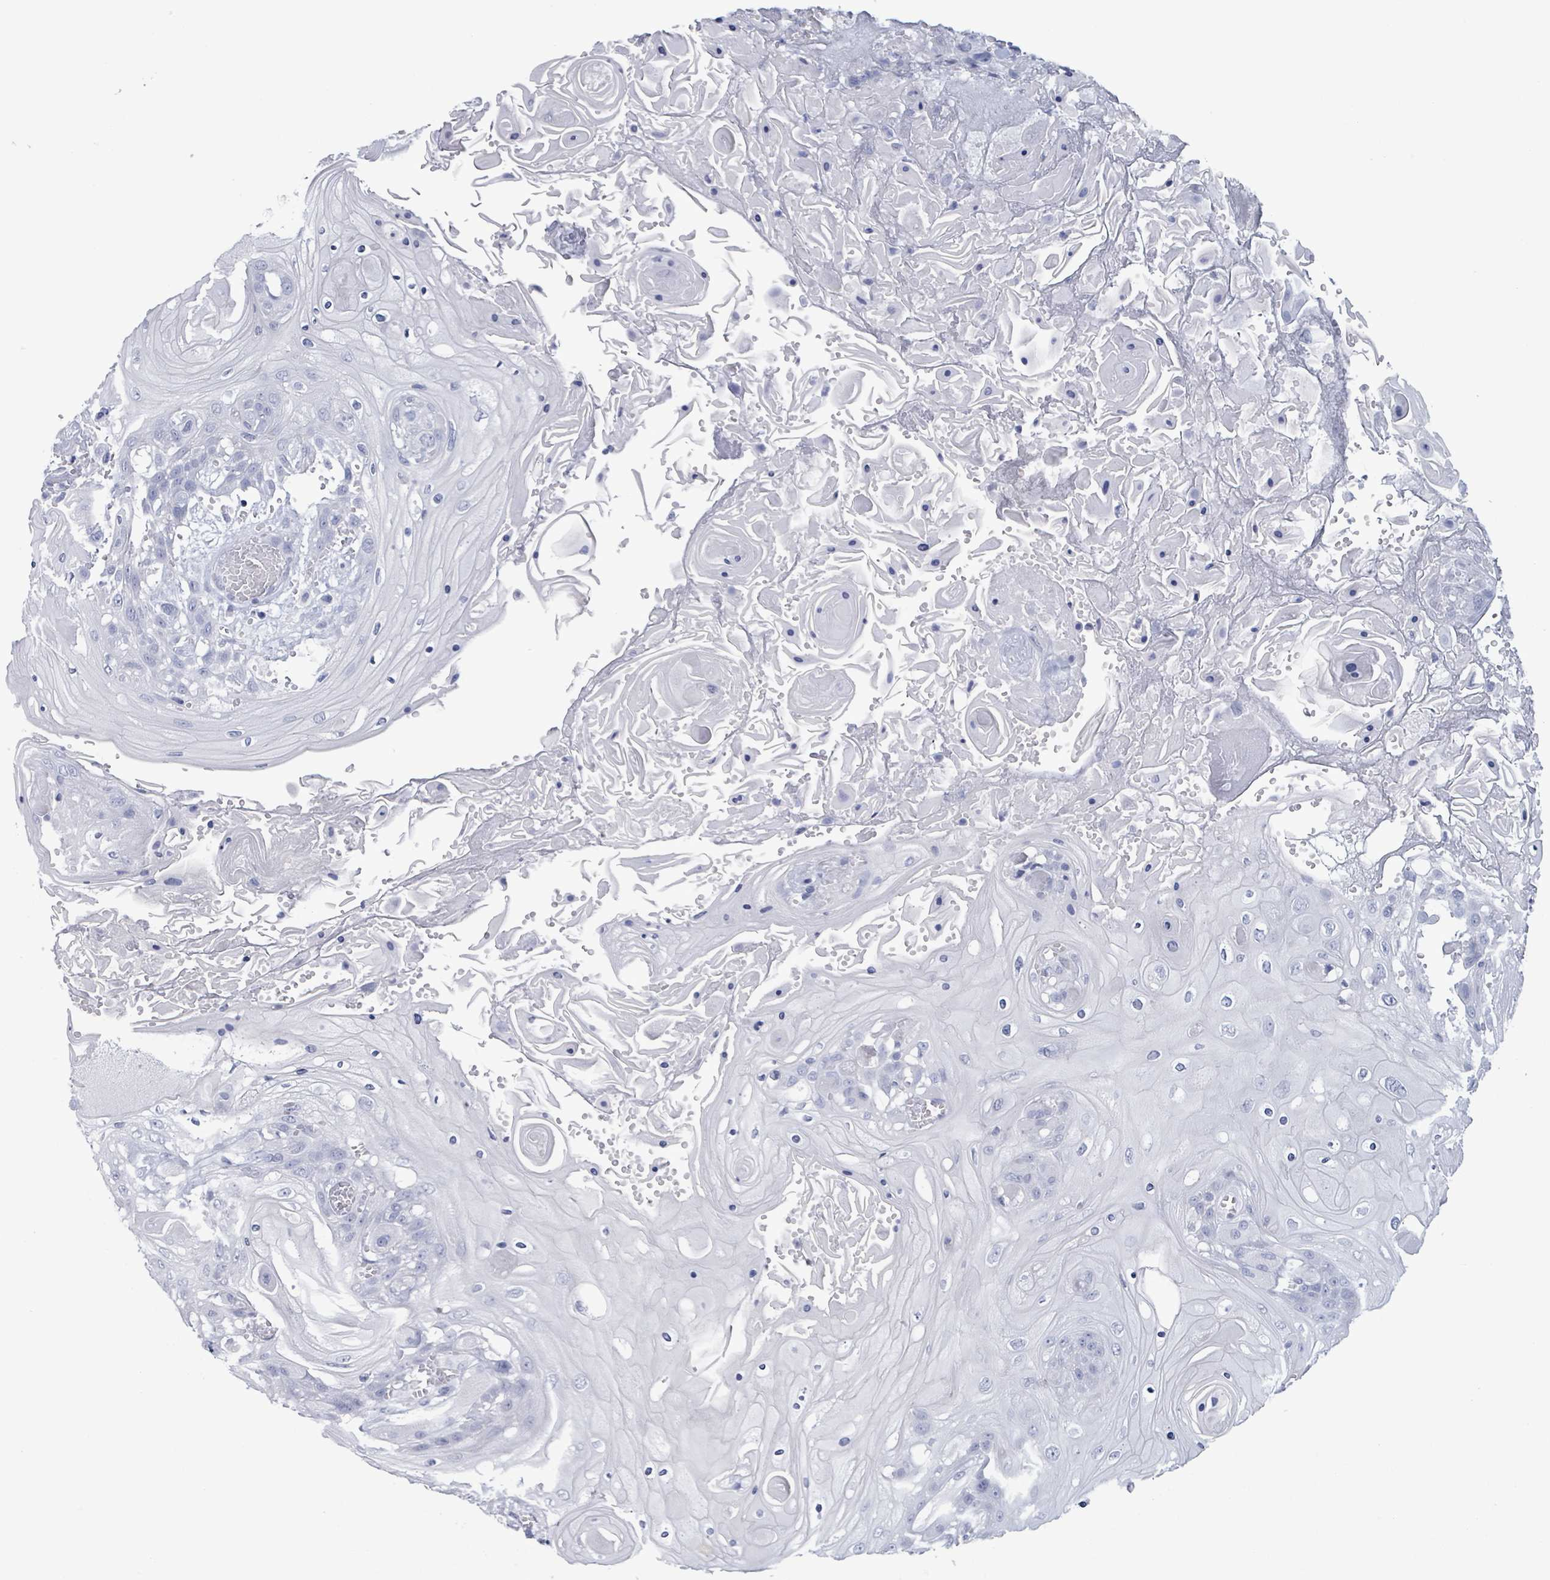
{"staining": {"intensity": "negative", "quantity": "none", "location": "none"}, "tissue": "head and neck cancer", "cell_type": "Tumor cells", "image_type": "cancer", "snomed": [{"axis": "morphology", "description": "Squamous cell carcinoma, NOS"}, {"axis": "topography", "description": "Head-Neck"}], "caption": "Tumor cells show no significant protein staining in head and neck cancer.", "gene": "NKX2-1", "patient": {"sex": "female", "age": 43}}